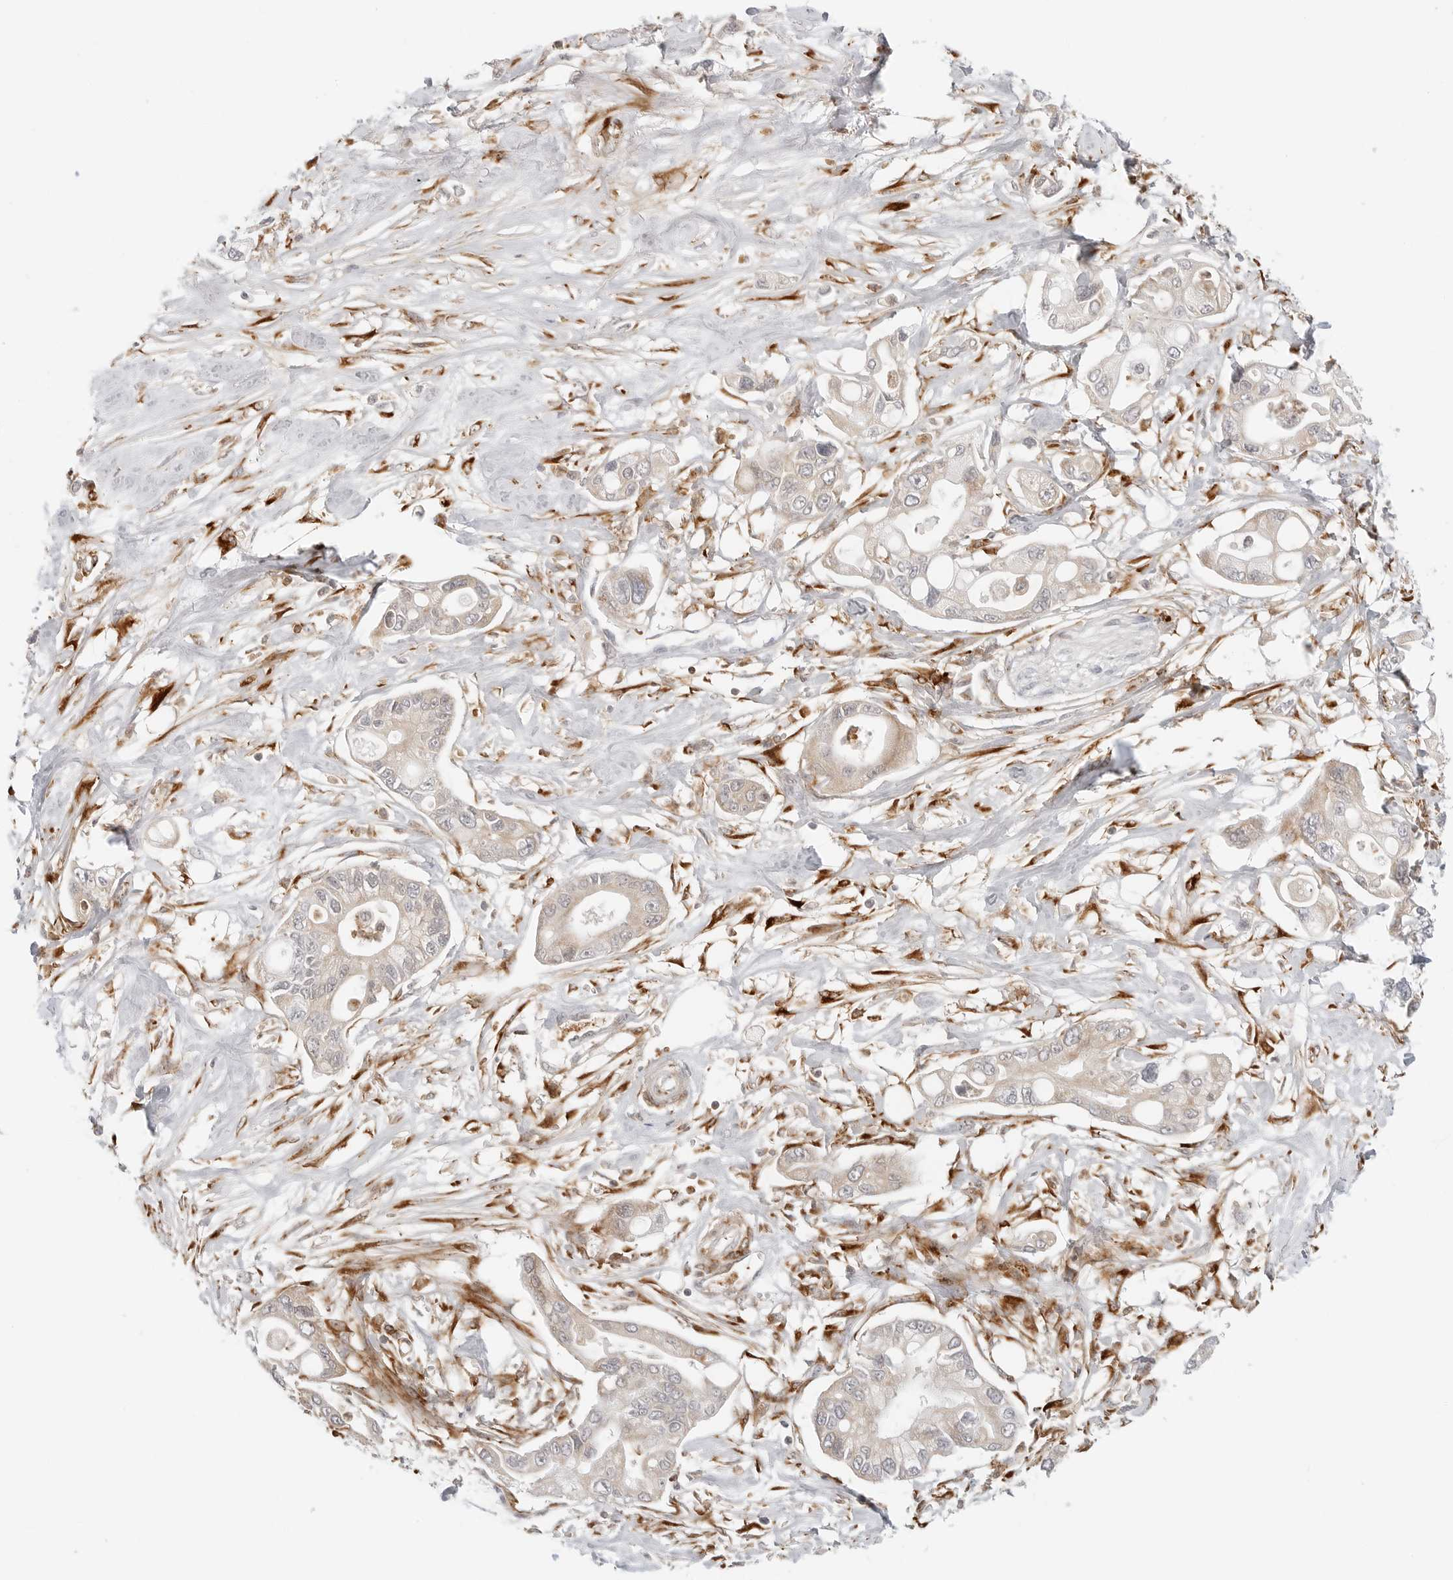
{"staining": {"intensity": "weak", "quantity": "25%-75%", "location": "cytoplasmic/membranous"}, "tissue": "pancreatic cancer", "cell_type": "Tumor cells", "image_type": "cancer", "snomed": [{"axis": "morphology", "description": "Adenocarcinoma, NOS"}, {"axis": "topography", "description": "Pancreas"}], "caption": "This photomicrograph demonstrates immunohistochemistry staining of pancreatic cancer (adenocarcinoma), with low weak cytoplasmic/membranous staining in about 25%-75% of tumor cells.", "gene": "C1QTNF1", "patient": {"sex": "male", "age": 68}}